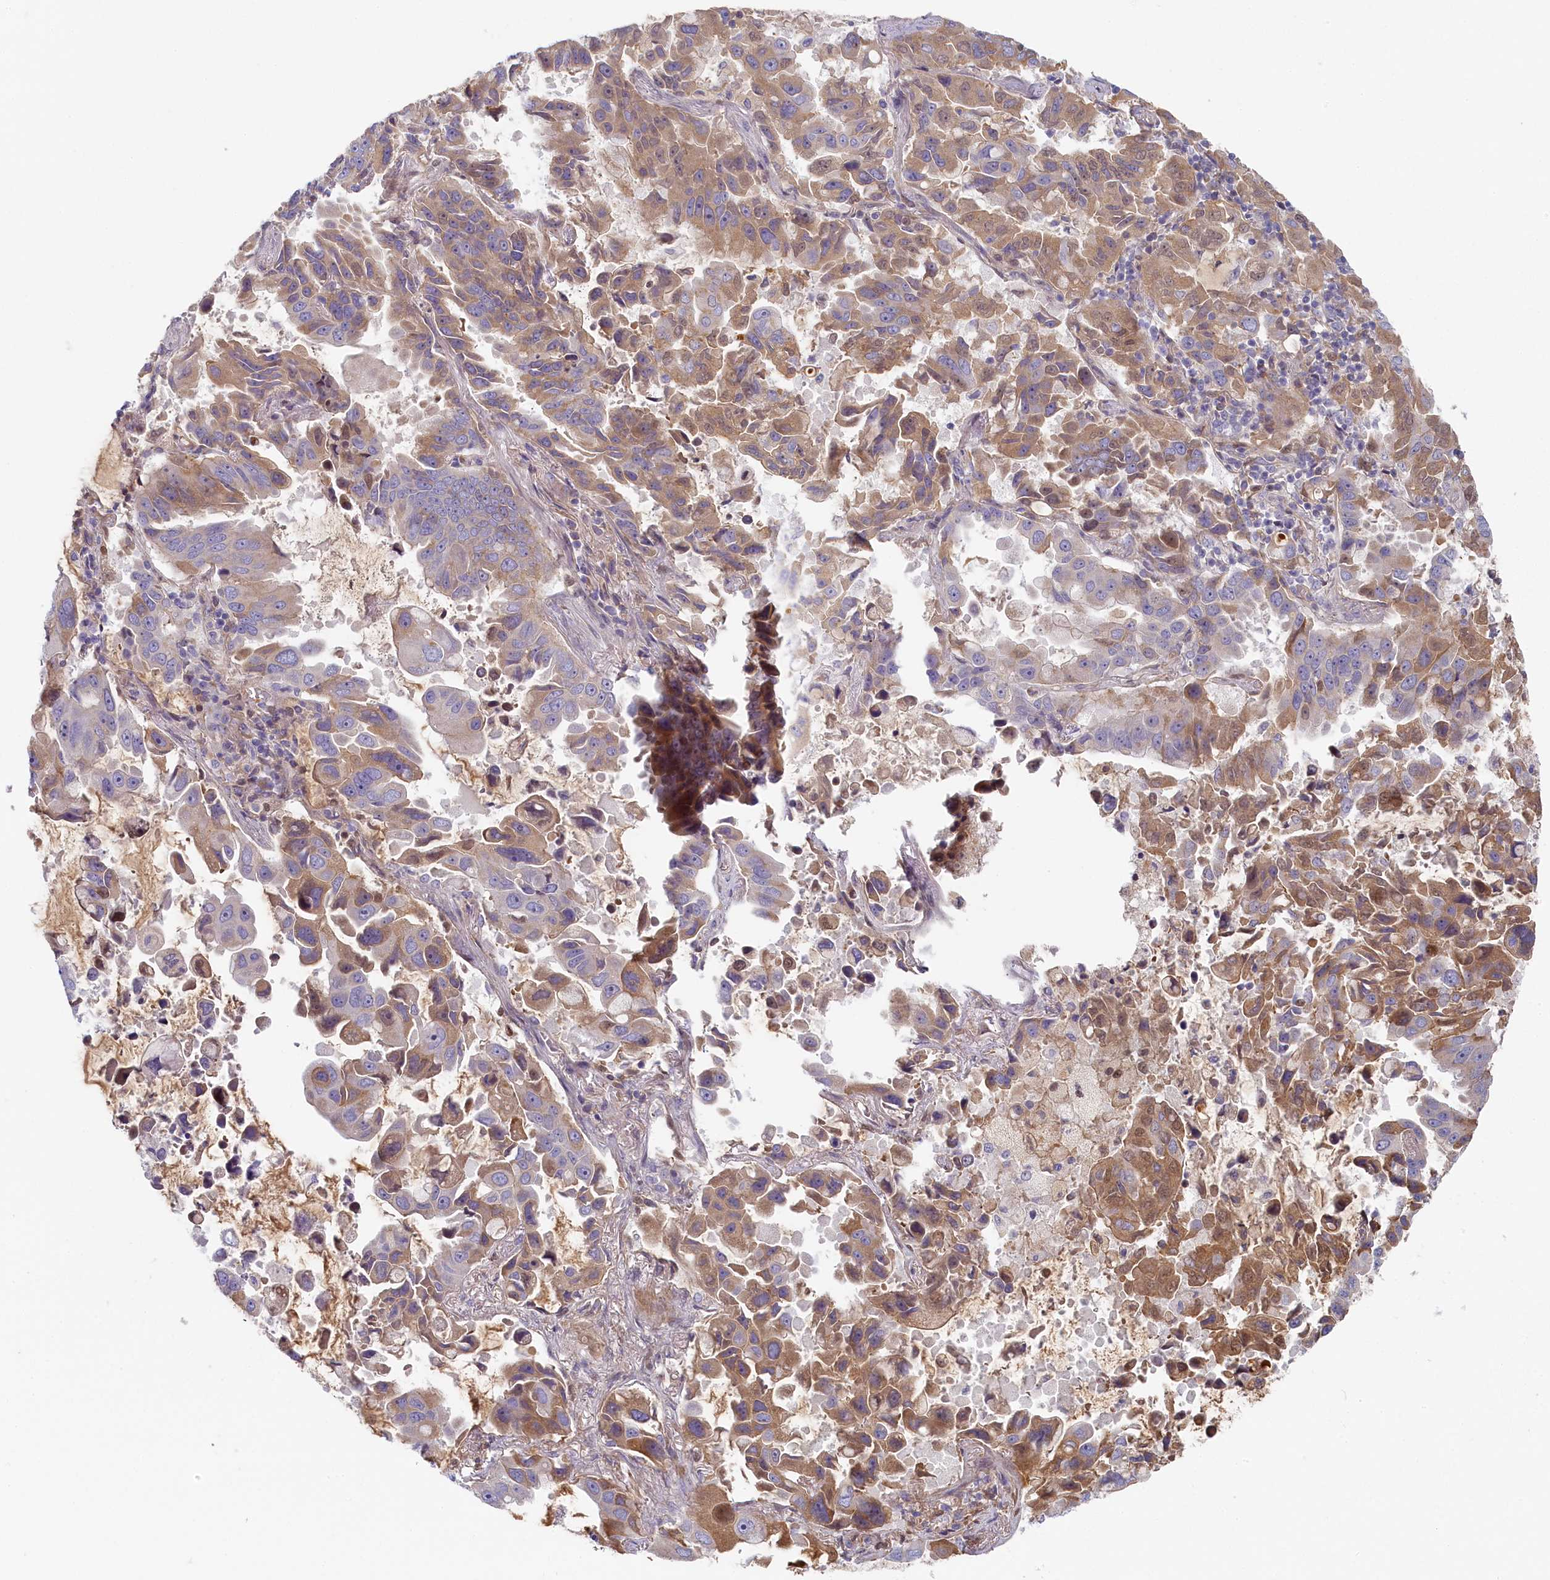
{"staining": {"intensity": "moderate", "quantity": "<25%", "location": "cytoplasmic/membranous"}, "tissue": "lung cancer", "cell_type": "Tumor cells", "image_type": "cancer", "snomed": [{"axis": "morphology", "description": "Adenocarcinoma, NOS"}, {"axis": "topography", "description": "Lung"}], "caption": "The image demonstrates staining of lung adenocarcinoma, revealing moderate cytoplasmic/membranous protein expression (brown color) within tumor cells. Immunohistochemistry stains the protein in brown and the nuclei are stained blue.", "gene": "STX16", "patient": {"sex": "male", "age": 64}}